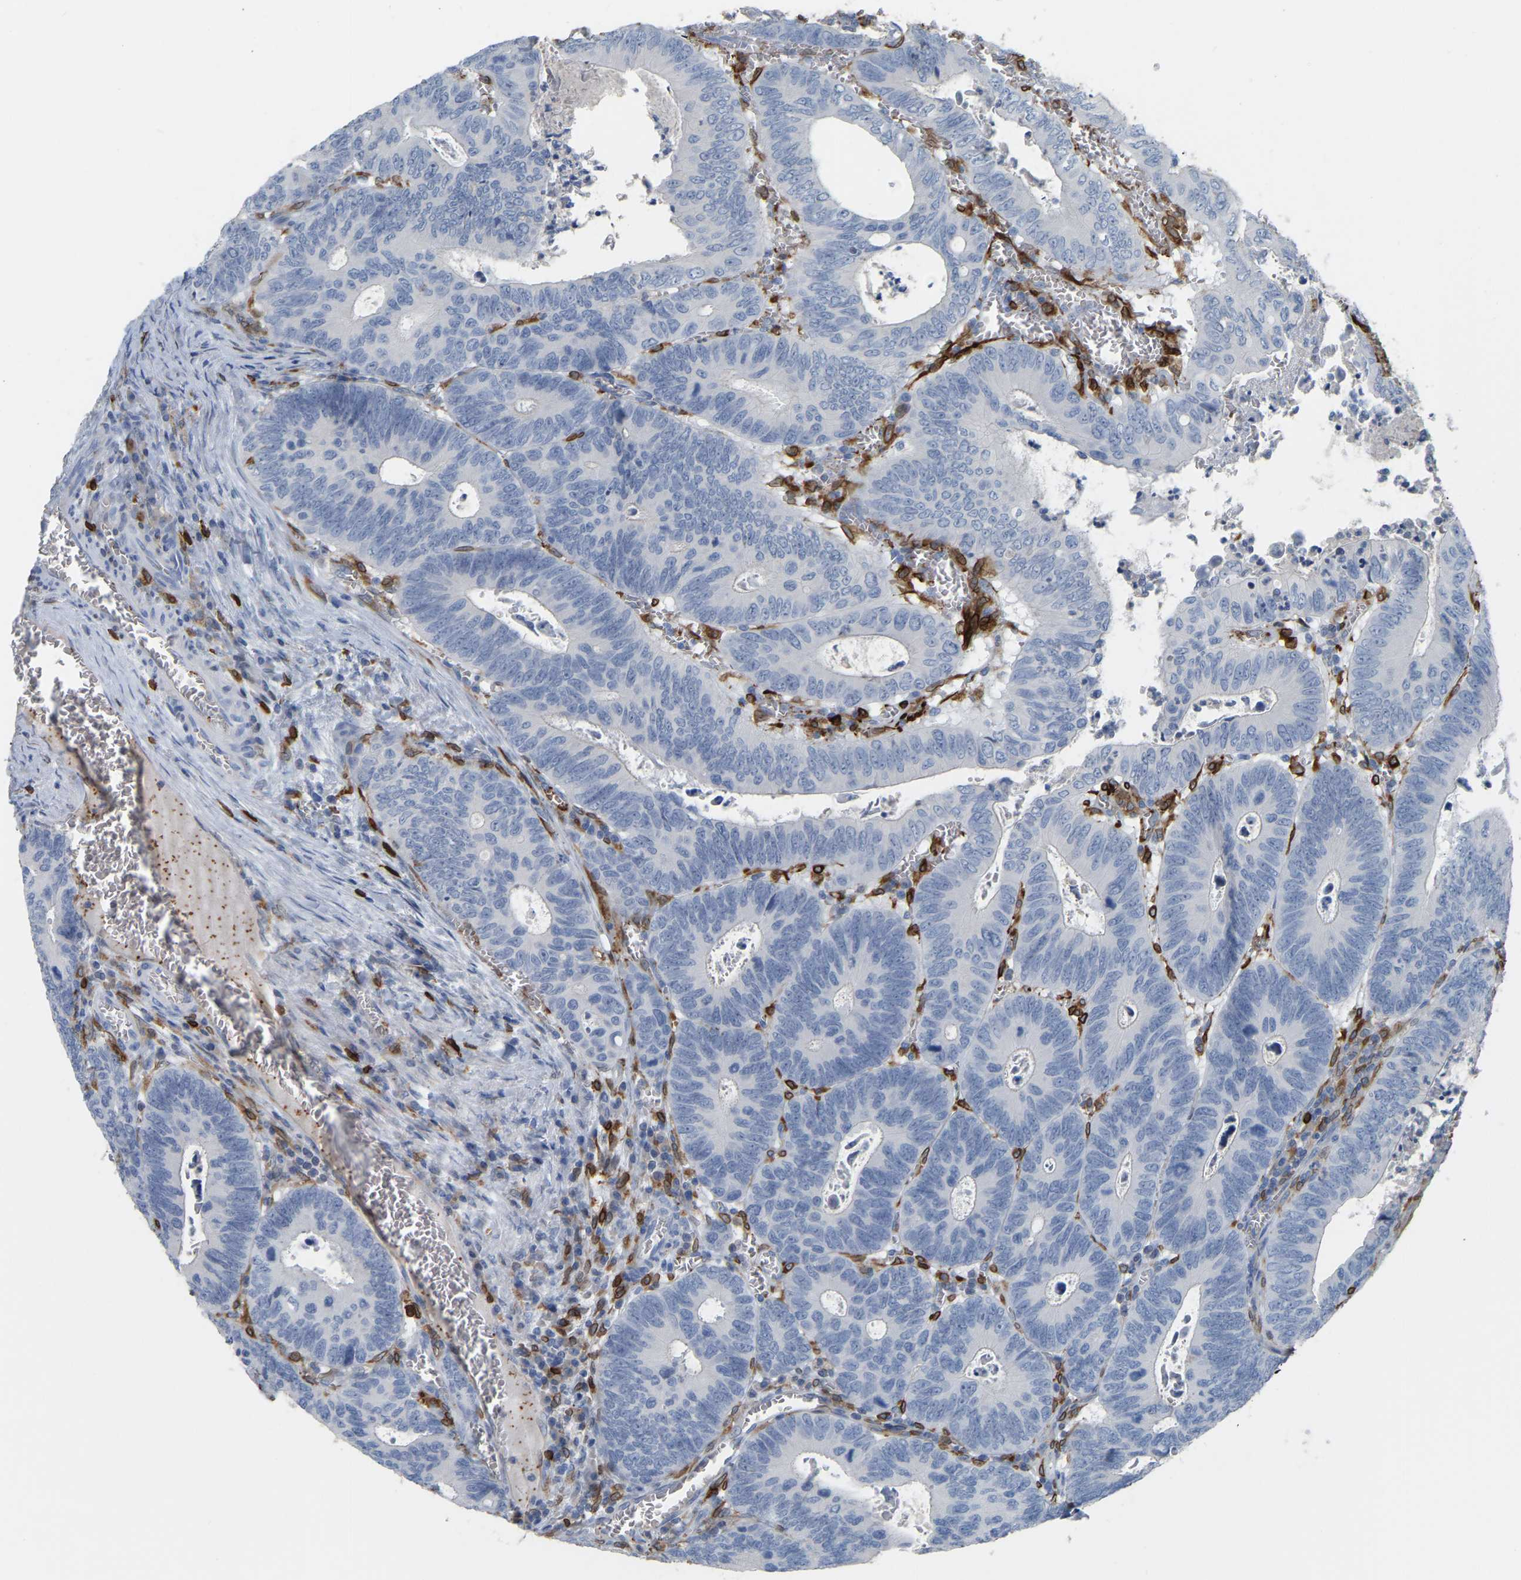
{"staining": {"intensity": "negative", "quantity": "none", "location": "none"}, "tissue": "colorectal cancer", "cell_type": "Tumor cells", "image_type": "cancer", "snomed": [{"axis": "morphology", "description": "Inflammation, NOS"}, {"axis": "morphology", "description": "Adenocarcinoma, NOS"}, {"axis": "topography", "description": "Colon"}], "caption": "Immunohistochemical staining of colorectal adenocarcinoma shows no significant staining in tumor cells. (DAB immunohistochemistry, high magnification).", "gene": "PTGS1", "patient": {"sex": "male", "age": 72}}